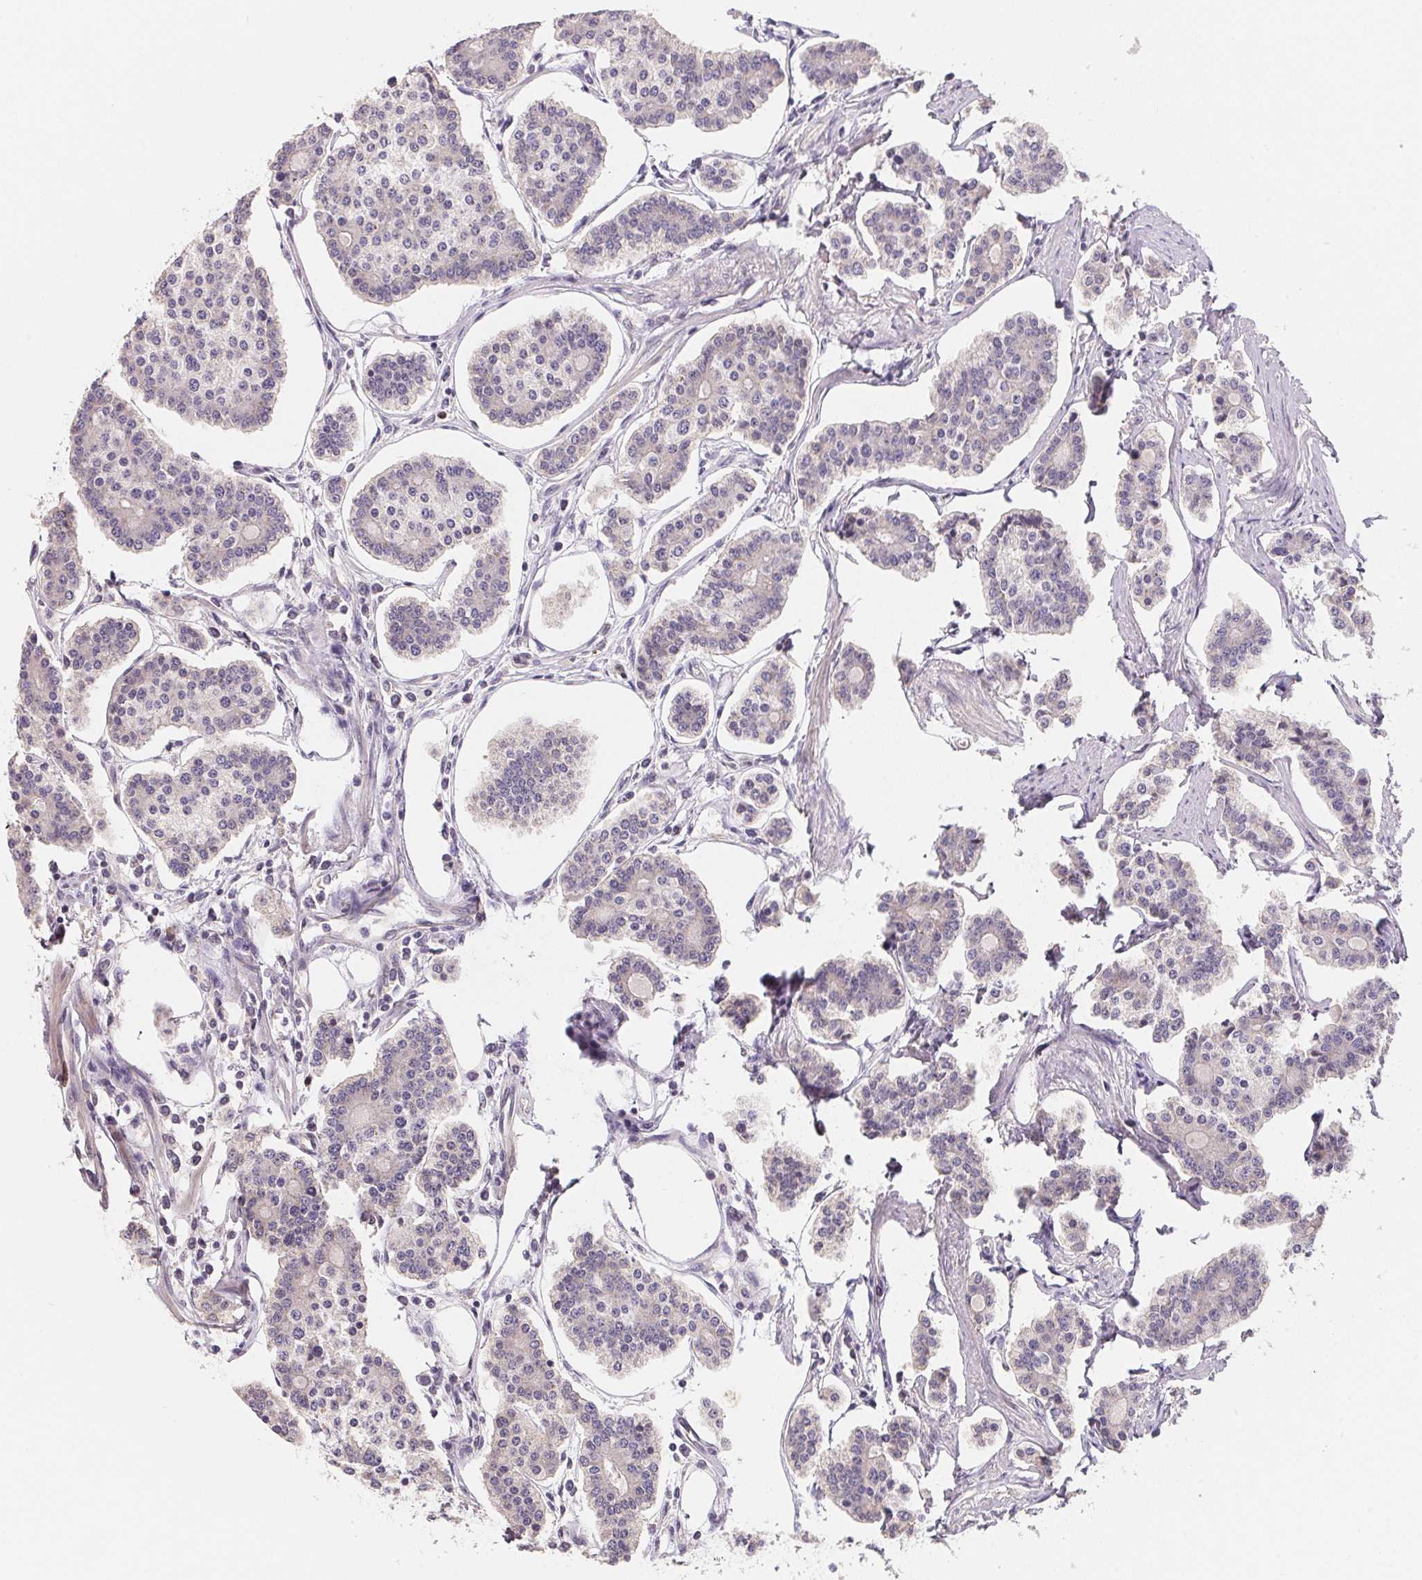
{"staining": {"intensity": "negative", "quantity": "none", "location": "none"}, "tissue": "carcinoid", "cell_type": "Tumor cells", "image_type": "cancer", "snomed": [{"axis": "morphology", "description": "Carcinoid, malignant, NOS"}, {"axis": "topography", "description": "Small intestine"}], "caption": "Carcinoid stained for a protein using immunohistochemistry reveals no staining tumor cells.", "gene": "KIFC1", "patient": {"sex": "female", "age": 65}}